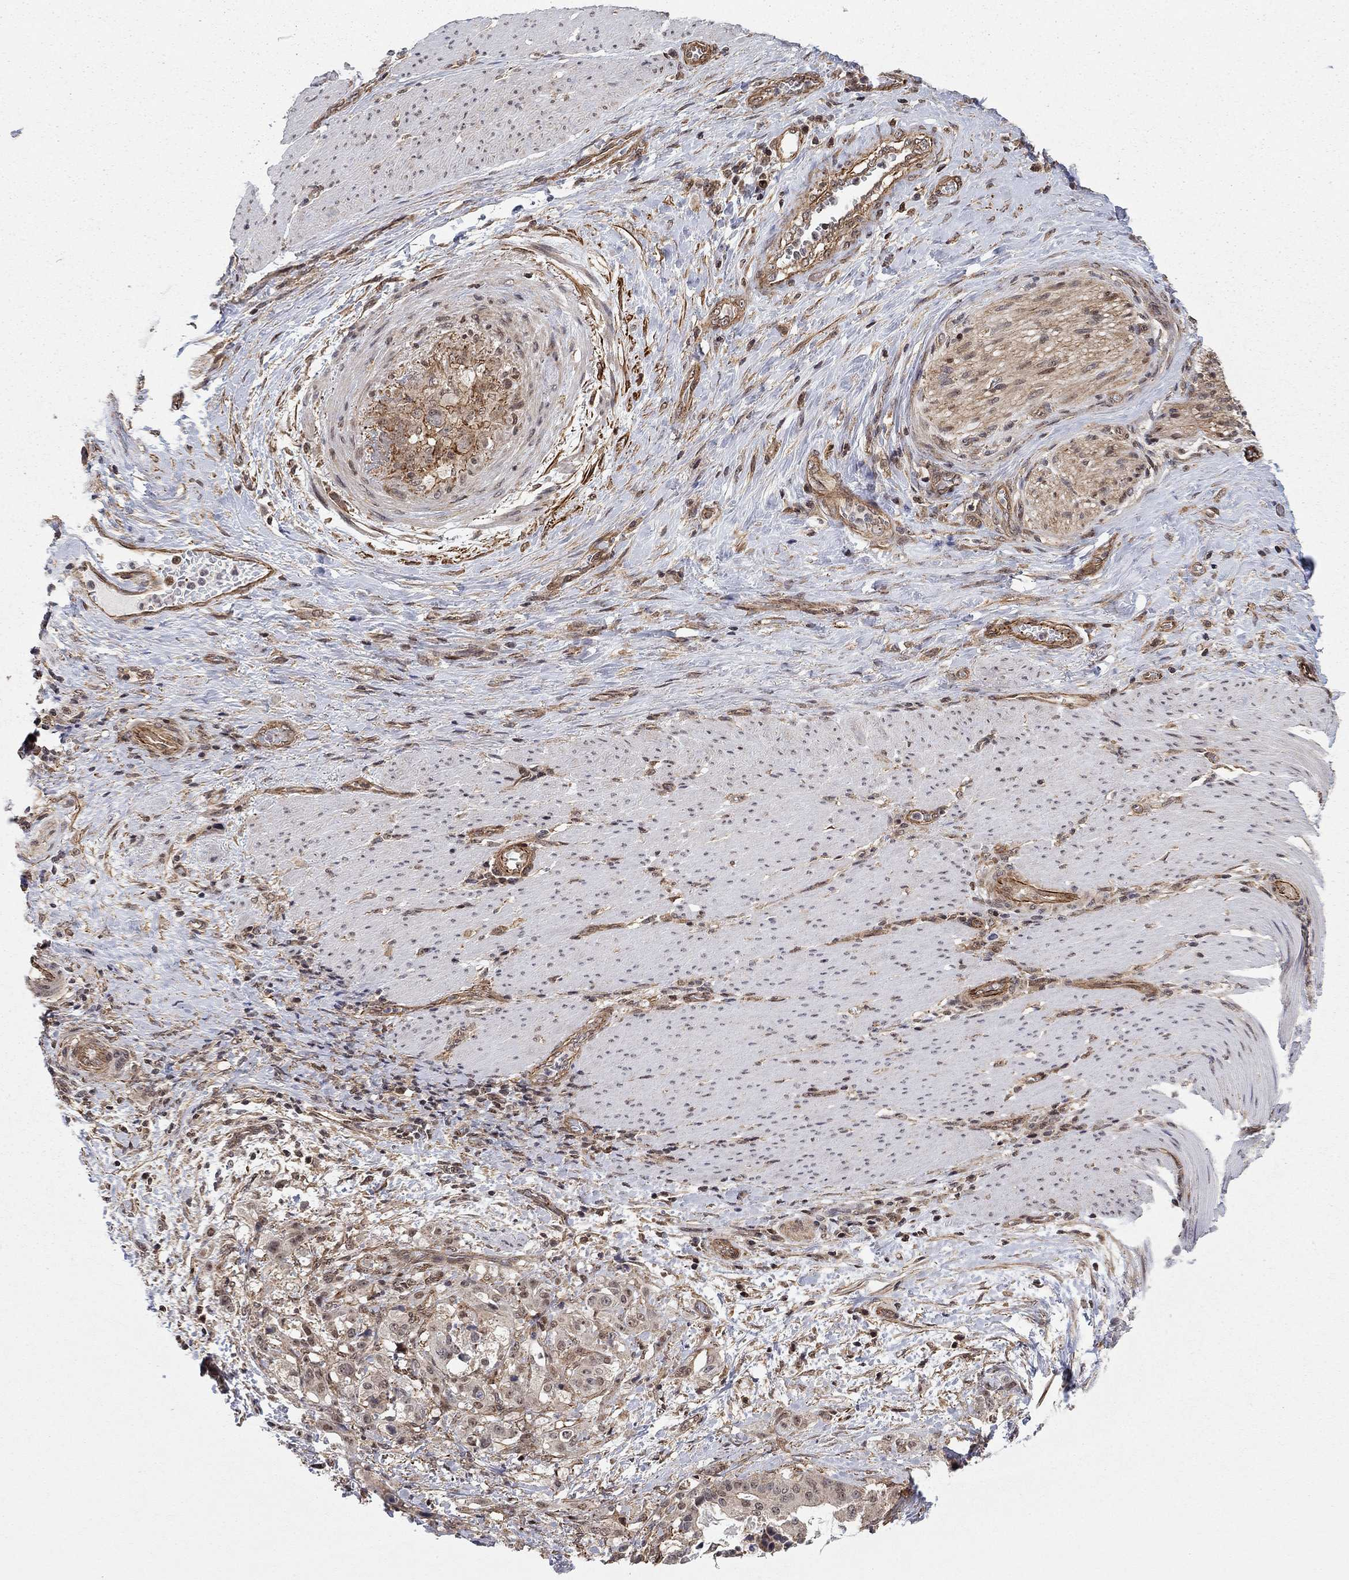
{"staining": {"intensity": "weak", "quantity": "25%-75%", "location": "cytoplasmic/membranous"}, "tissue": "stomach cancer", "cell_type": "Tumor cells", "image_type": "cancer", "snomed": [{"axis": "morphology", "description": "Adenocarcinoma, NOS"}, {"axis": "topography", "description": "Stomach"}], "caption": "Stomach cancer stained with a brown dye shows weak cytoplasmic/membranous positive expression in about 25%-75% of tumor cells.", "gene": "TDP1", "patient": {"sex": "male", "age": 48}}